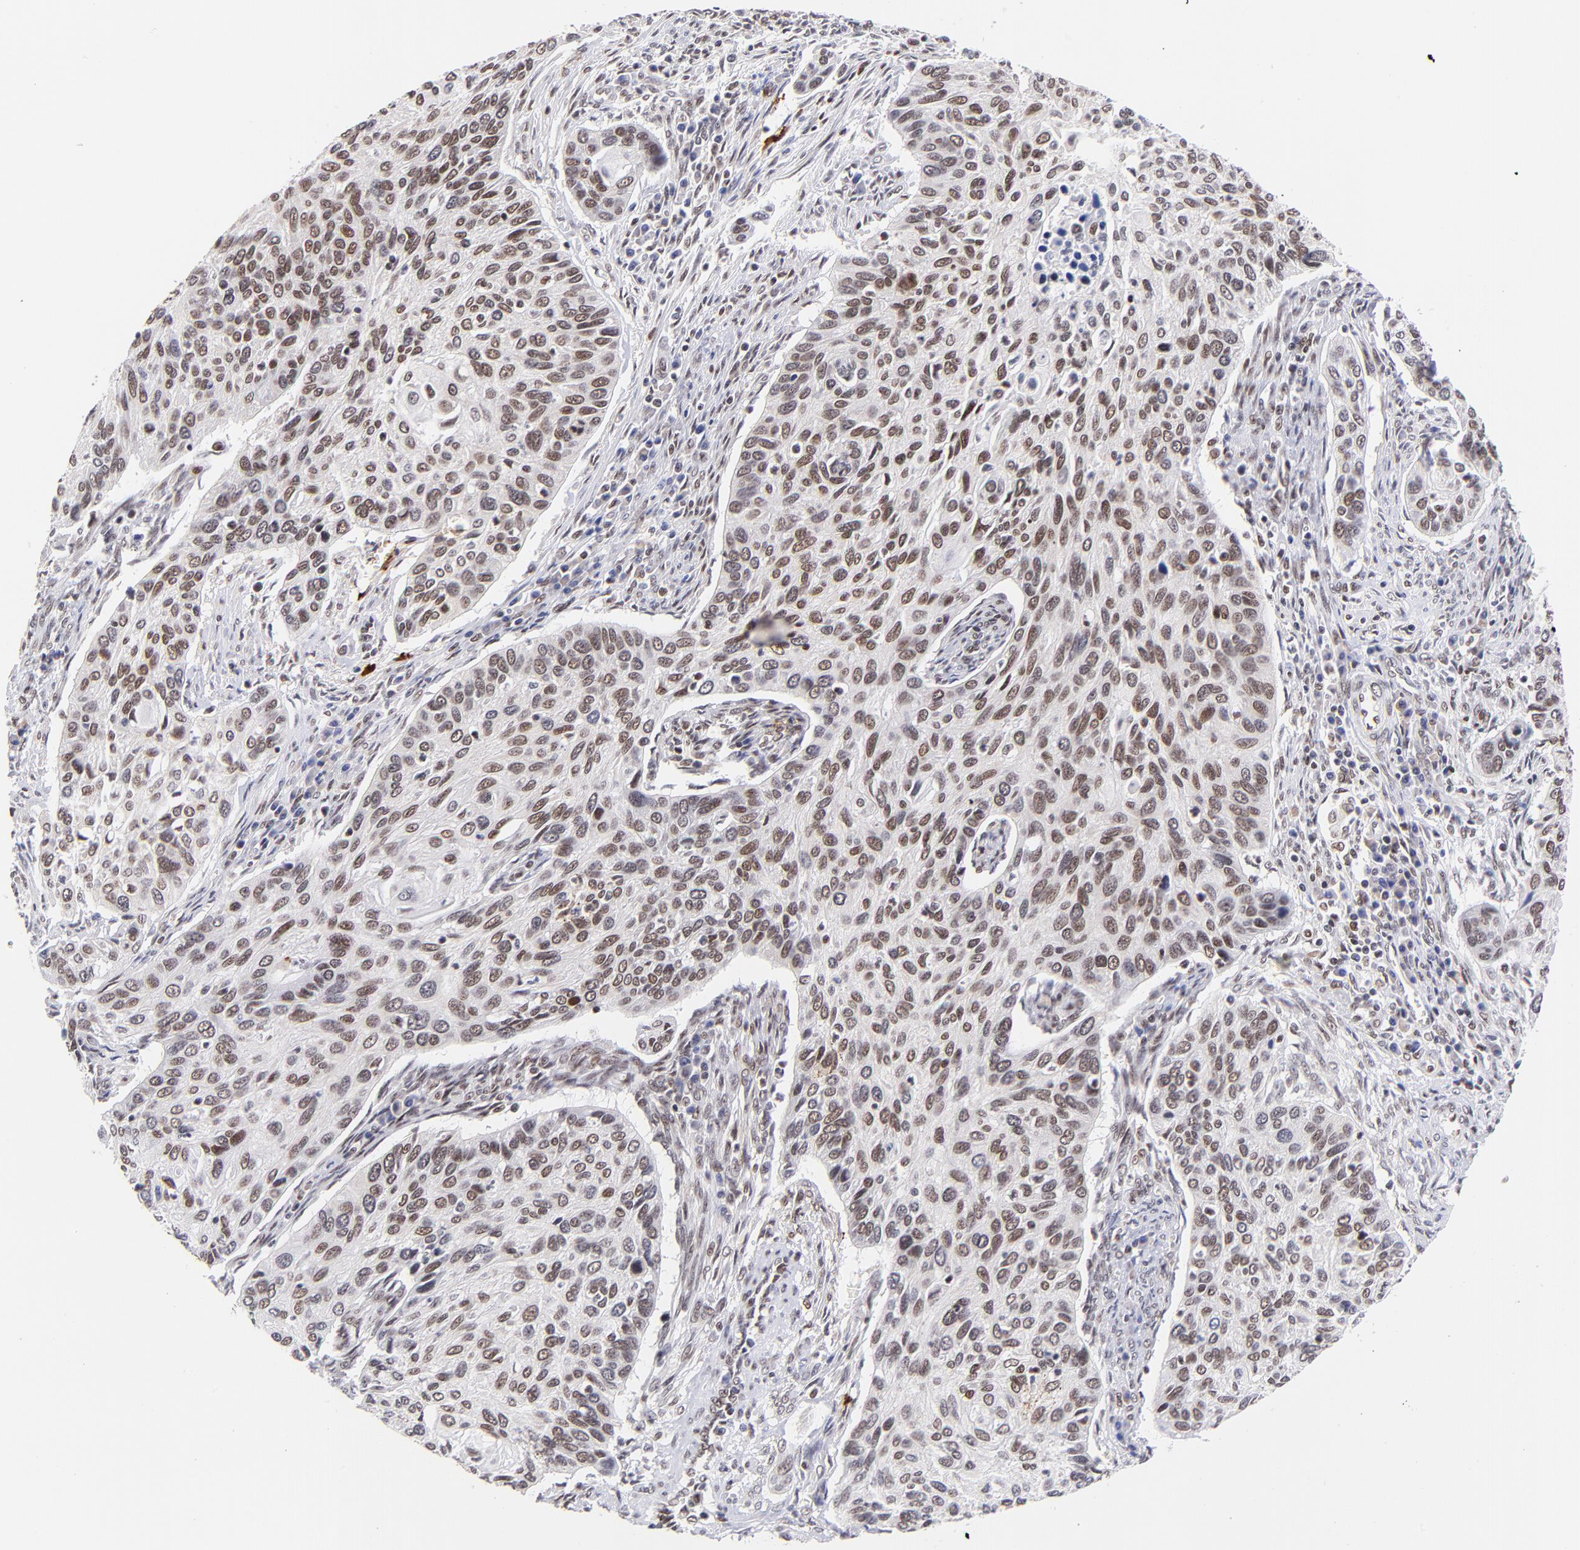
{"staining": {"intensity": "moderate", "quantity": ">75%", "location": "nuclear"}, "tissue": "cervical cancer", "cell_type": "Tumor cells", "image_type": "cancer", "snomed": [{"axis": "morphology", "description": "Squamous cell carcinoma, NOS"}, {"axis": "topography", "description": "Cervix"}], "caption": "Tumor cells display medium levels of moderate nuclear positivity in approximately >75% of cells in human squamous cell carcinoma (cervical).", "gene": "MIDEAS", "patient": {"sex": "female", "age": 57}}